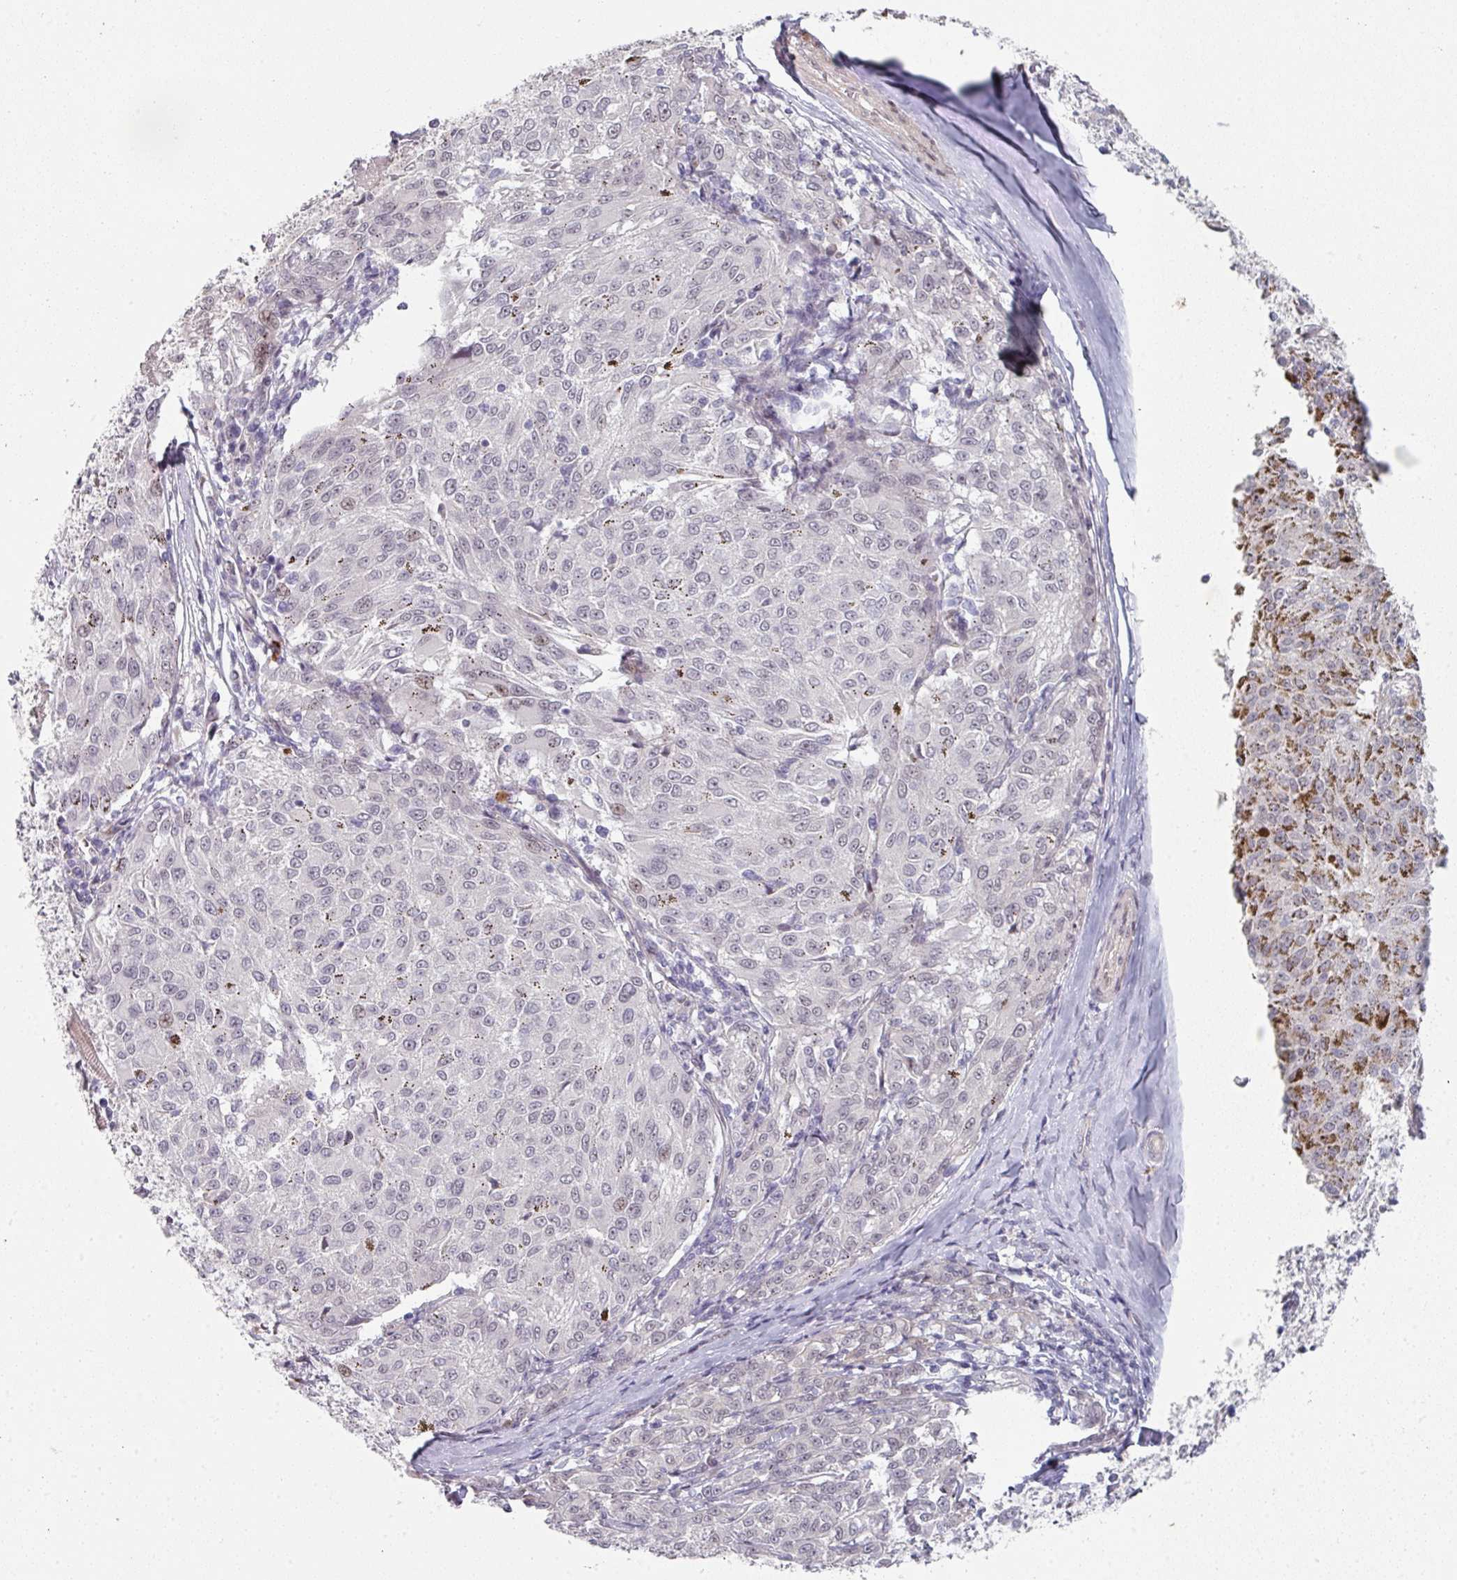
{"staining": {"intensity": "negative", "quantity": "none", "location": "none"}, "tissue": "melanoma", "cell_type": "Tumor cells", "image_type": "cancer", "snomed": [{"axis": "morphology", "description": "Malignant melanoma, NOS"}, {"axis": "topography", "description": "Skin"}], "caption": "DAB (3,3'-diaminobenzidine) immunohistochemical staining of malignant melanoma demonstrates no significant positivity in tumor cells. Nuclei are stained in blue.", "gene": "TMCC1", "patient": {"sex": "female", "age": 72}}